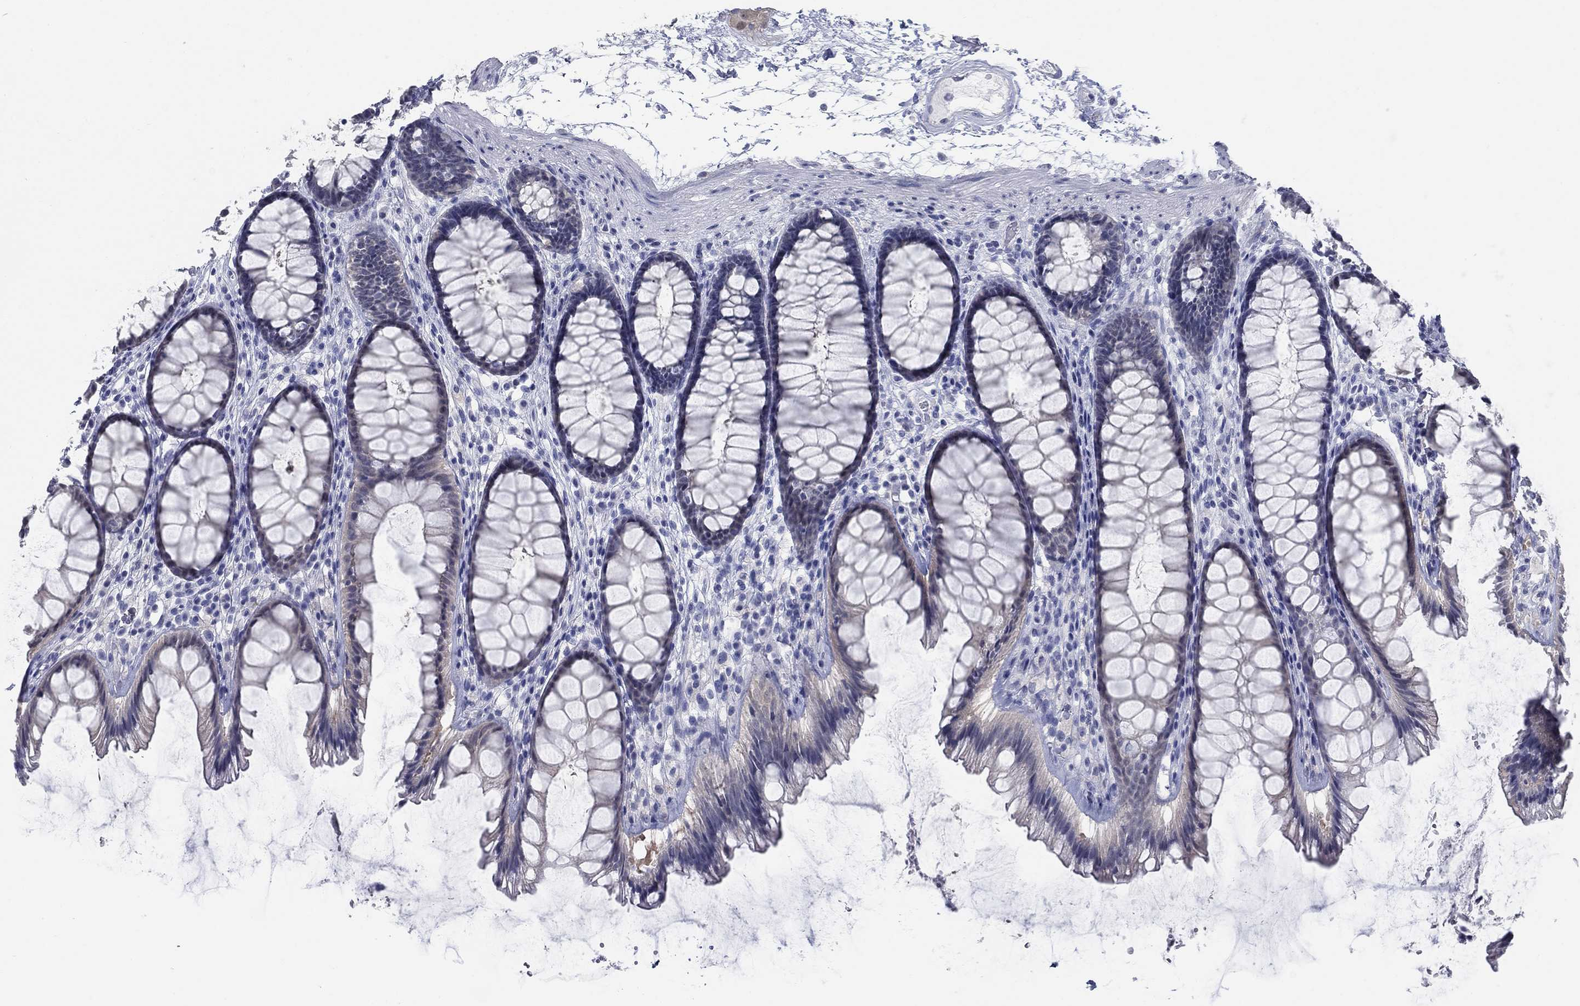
{"staining": {"intensity": "negative", "quantity": "none", "location": "none"}, "tissue": "rectum", "cell_type": "Glandular cells", "image_type": "normal", "snomed": [{"axis": "morphology", "description": "Normal tissue, NOS"}, {"axis": "topography", "description": "Rectum"}], "caption": "This micrograph is of normal rectum stained with IHC to label a protein in brown with the nuclei are counter-stained blue. There is no expression in glandular cells.", "gene": "ATP6V1G2", "patient": {"sex": "male", "age": 72}}